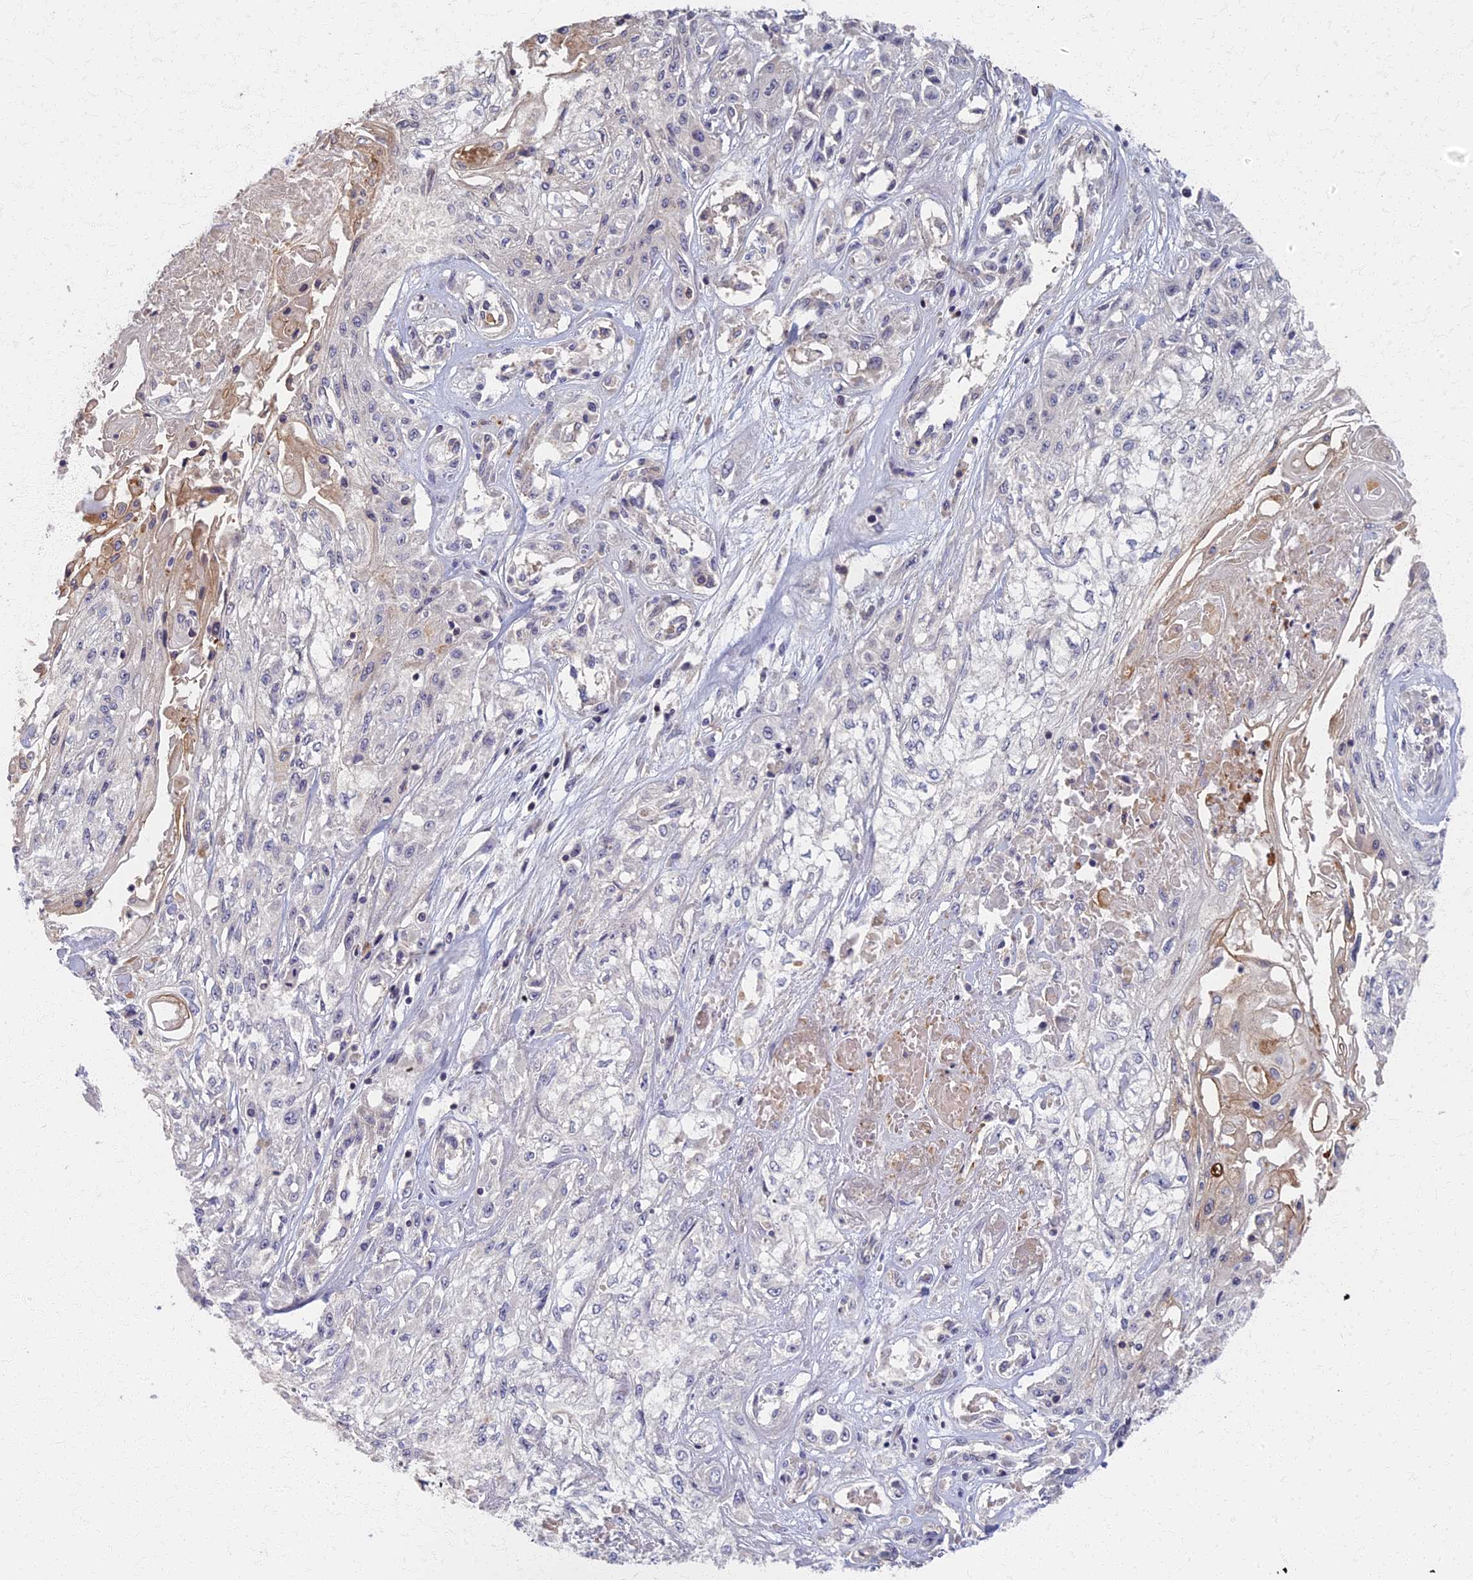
{"staining": {"intensity": "negative", "quantity": "none", "location": "none"}, "tissue": "skin cancer", "cell_type": "Tumor cells", "image_type": "cancer", "snomed": [{"axis": "morphology", "description": "Squamous cell carcinoma, NOS"}, {"axis": "morphology", "description": "Squamous cell carcinoma, metastatic, NOS"}, {"axis": "topography", "description": "Skin"}, {"axis": "topography", "description": "Lymph node"}], "caption": "Squamous cell carcinoma (skin) stained for a protein using immunohistochemistry (IHC) displays no expression tumor cells.", "gene": "AP4E1", "patient": {"sex": "male", "age": 75}}